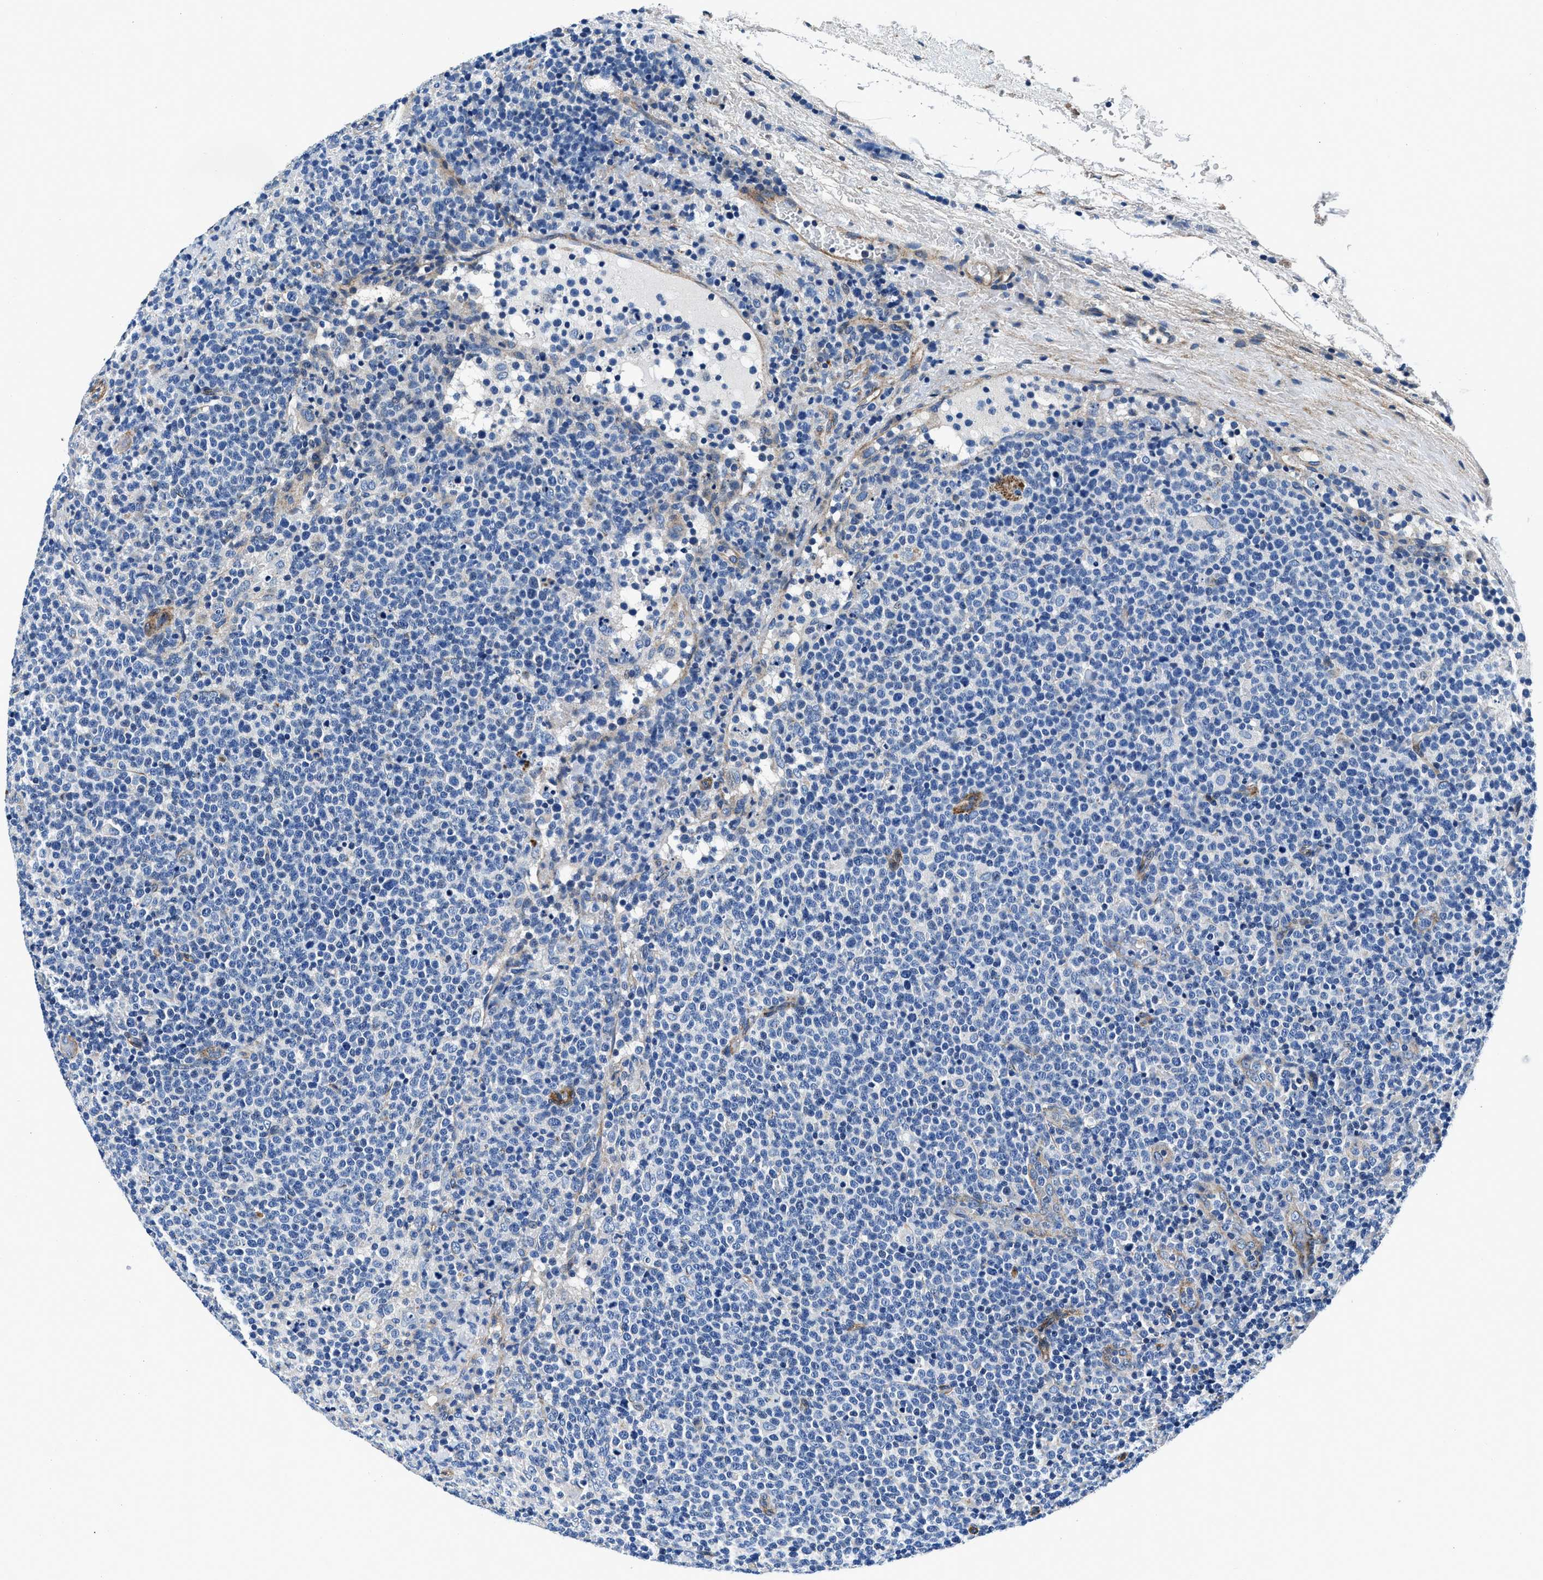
{"staining": {"intensity": "negative", "quantity": "none", "location": "none"}, "tissue": "lymphoma", "cell_type": "Tumor cells", "image_type": "cancer", "snomed": [{"axis": "morphology", "description": "Malignant lymphoma, non-Hodgkin's type, High grade"}, {"axis": "topography", "description": "Lymph node"}], "caption": "A histopathology image of human malignant lymphoma, non-Hodgkin's type (high-grade) is negative for staining in tumor cells.", "gene": "DAG1", "patient": {"sex": "male", "age": 61}}